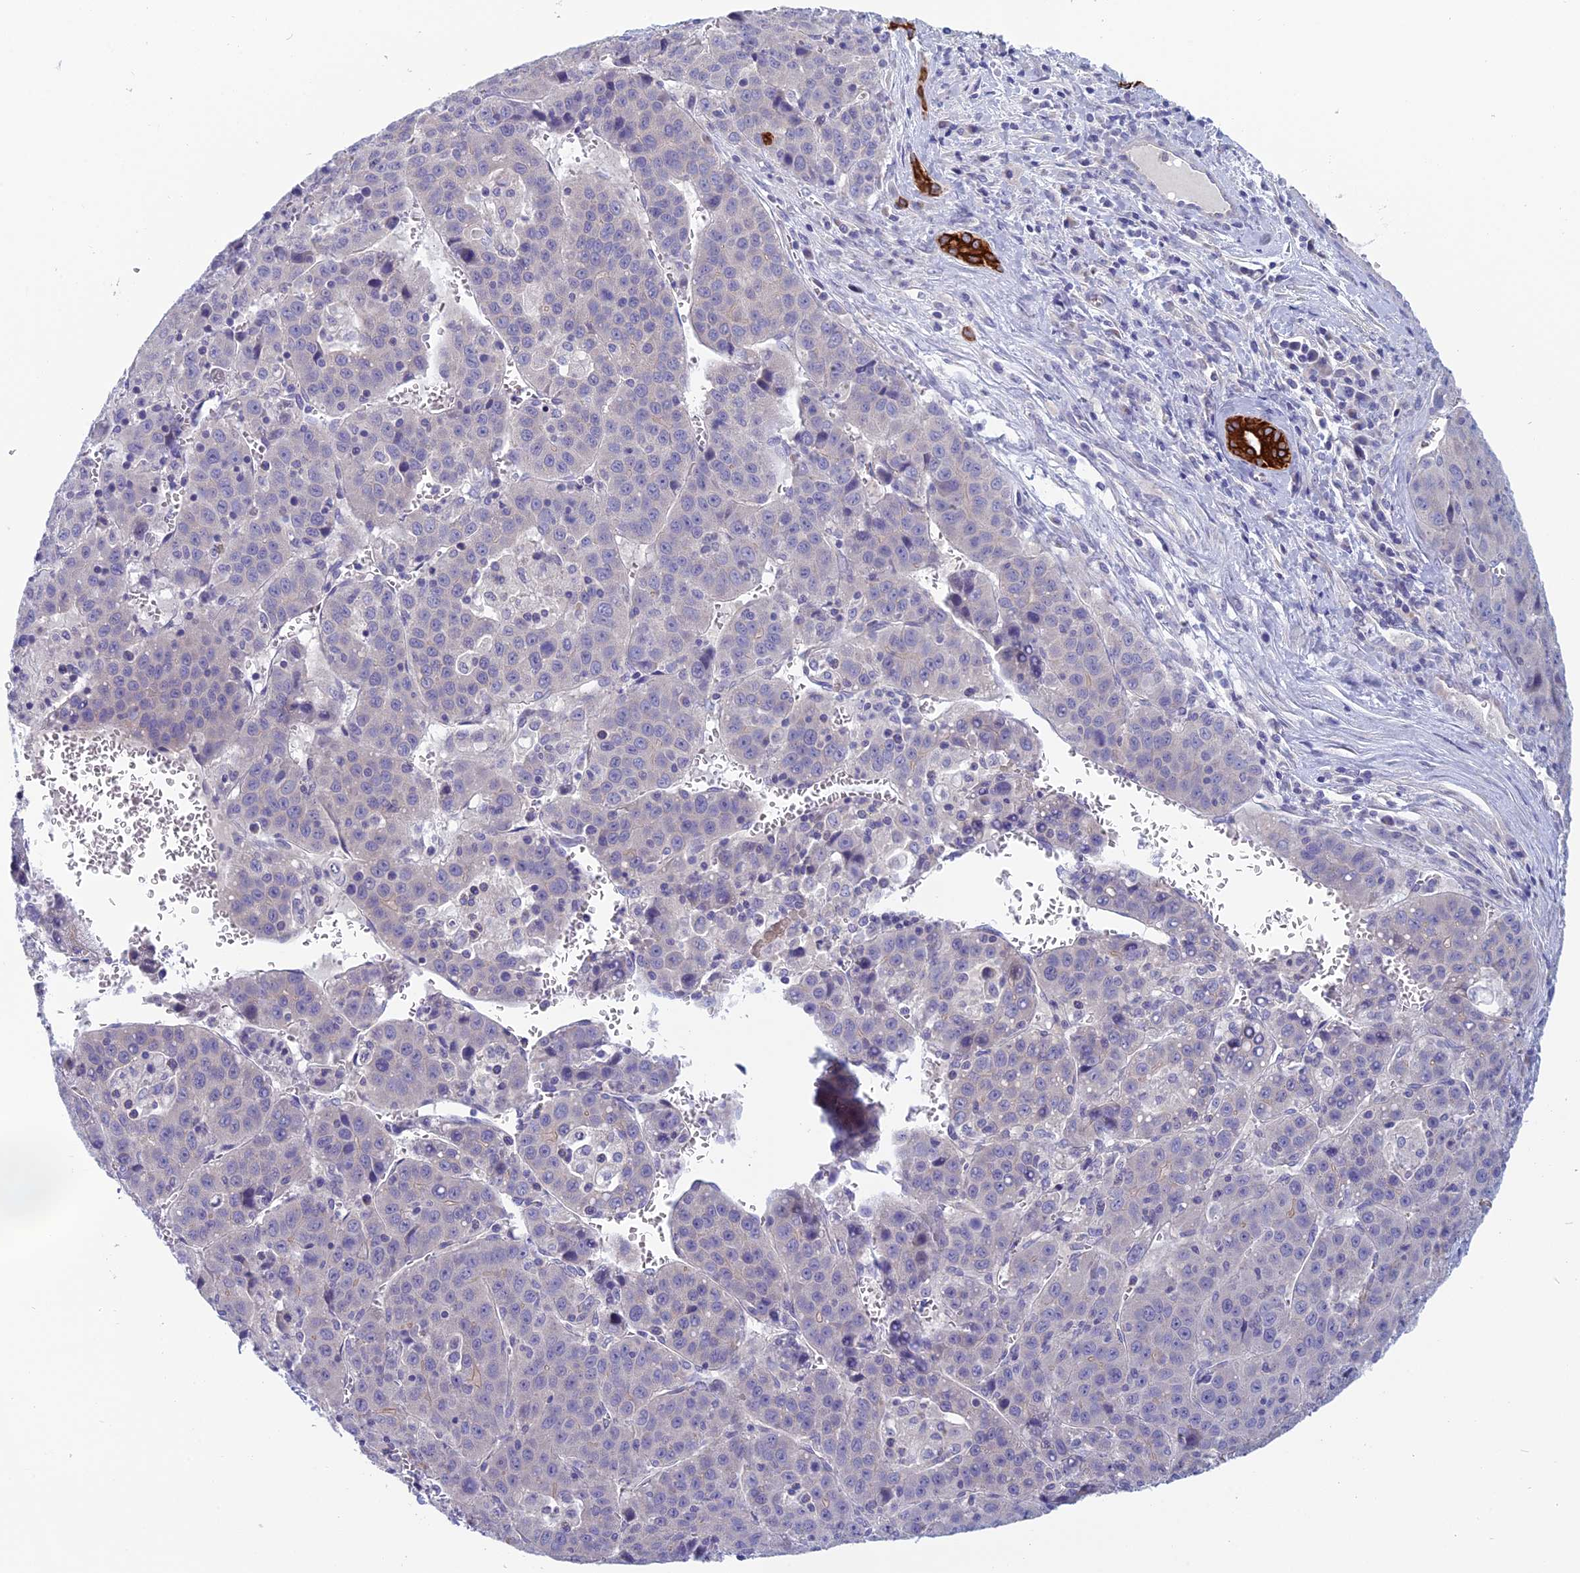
{"staining": {"intensity": "negative", "quantity": "none", "location": "none"}, "tissue": "liver cancer", "cell_type": "Tumor cells", "image_type": "cancer", "snomed": [{"axis": "morphology", "description": "Carcinoma, Hepatocellular, NOS"}, {"axis": "topography", "description": "Liver"}], "caption": "Liver hepatocellular carcinoma was stained to show a protein in brown. There is no significant staining in tumor cells. The staining is performed using DAB brown chromogen with nuclei counter-stained in using hematoxylin.", "gene": "RBM41", "patient": {"sex": "female", "age": 53}}